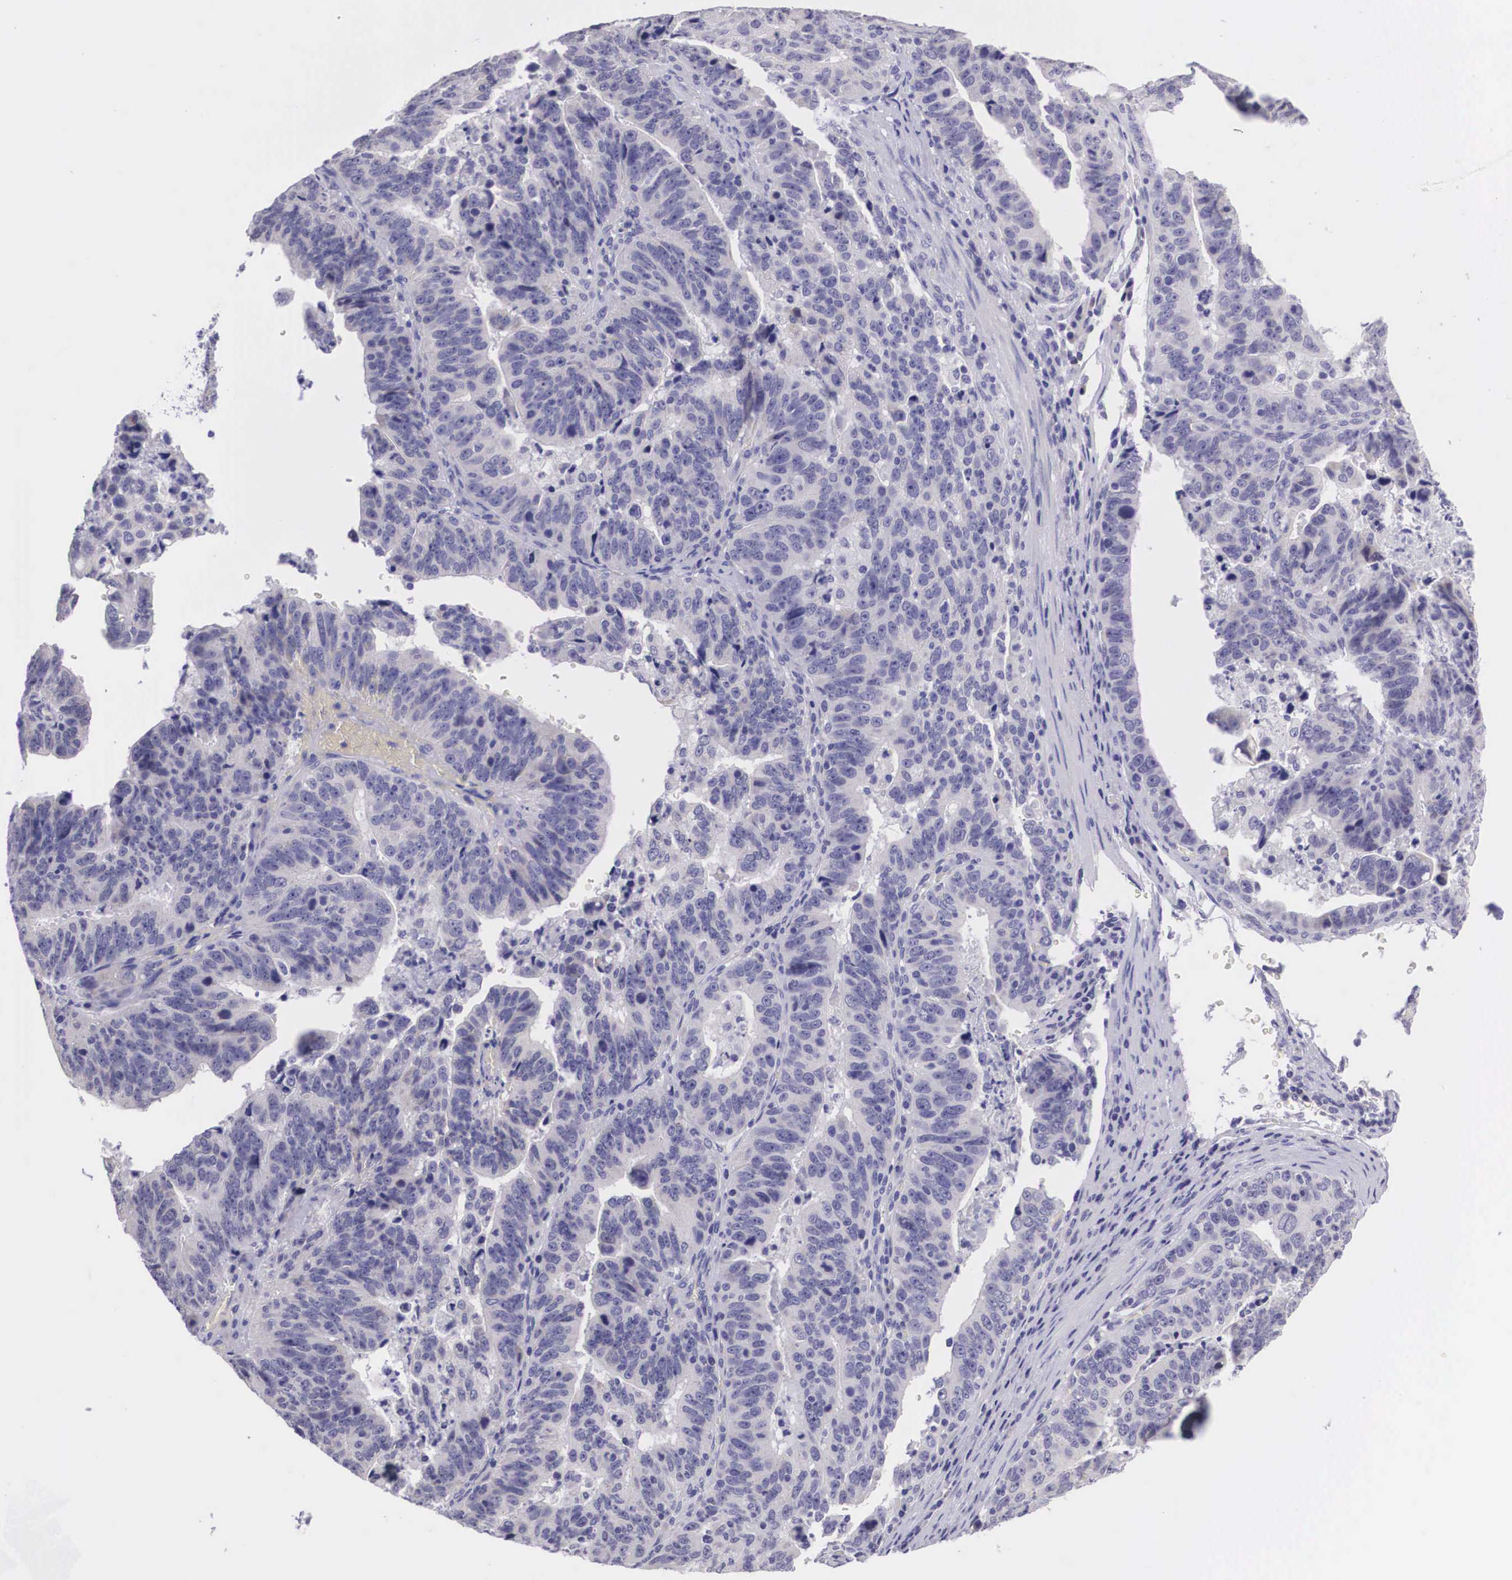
{"staining": {"intensity": "negative", "quantity": "none", "location": "none"}, "tissue": "stomach cancer", "cell_type": "Tumor cells", "image_type": "cancer", "snomed": [{"axis": "morphology", "description": "Adenocarcinoma, NOS"}, {"axis": "topography", "description": "Stomach, upper"}], "caption": "This is a image of immunohistochemistry (IHC) staining of stomach cancer, which shows no positivity in tumor cells. The staining was performed using DAB to visualize the protein expression in brown, while the nuclei were stained in blue with hematoxylin (Magnification: 20x).", "gene": "ARG2", "patient": {"sex": "female", "age": 50}}